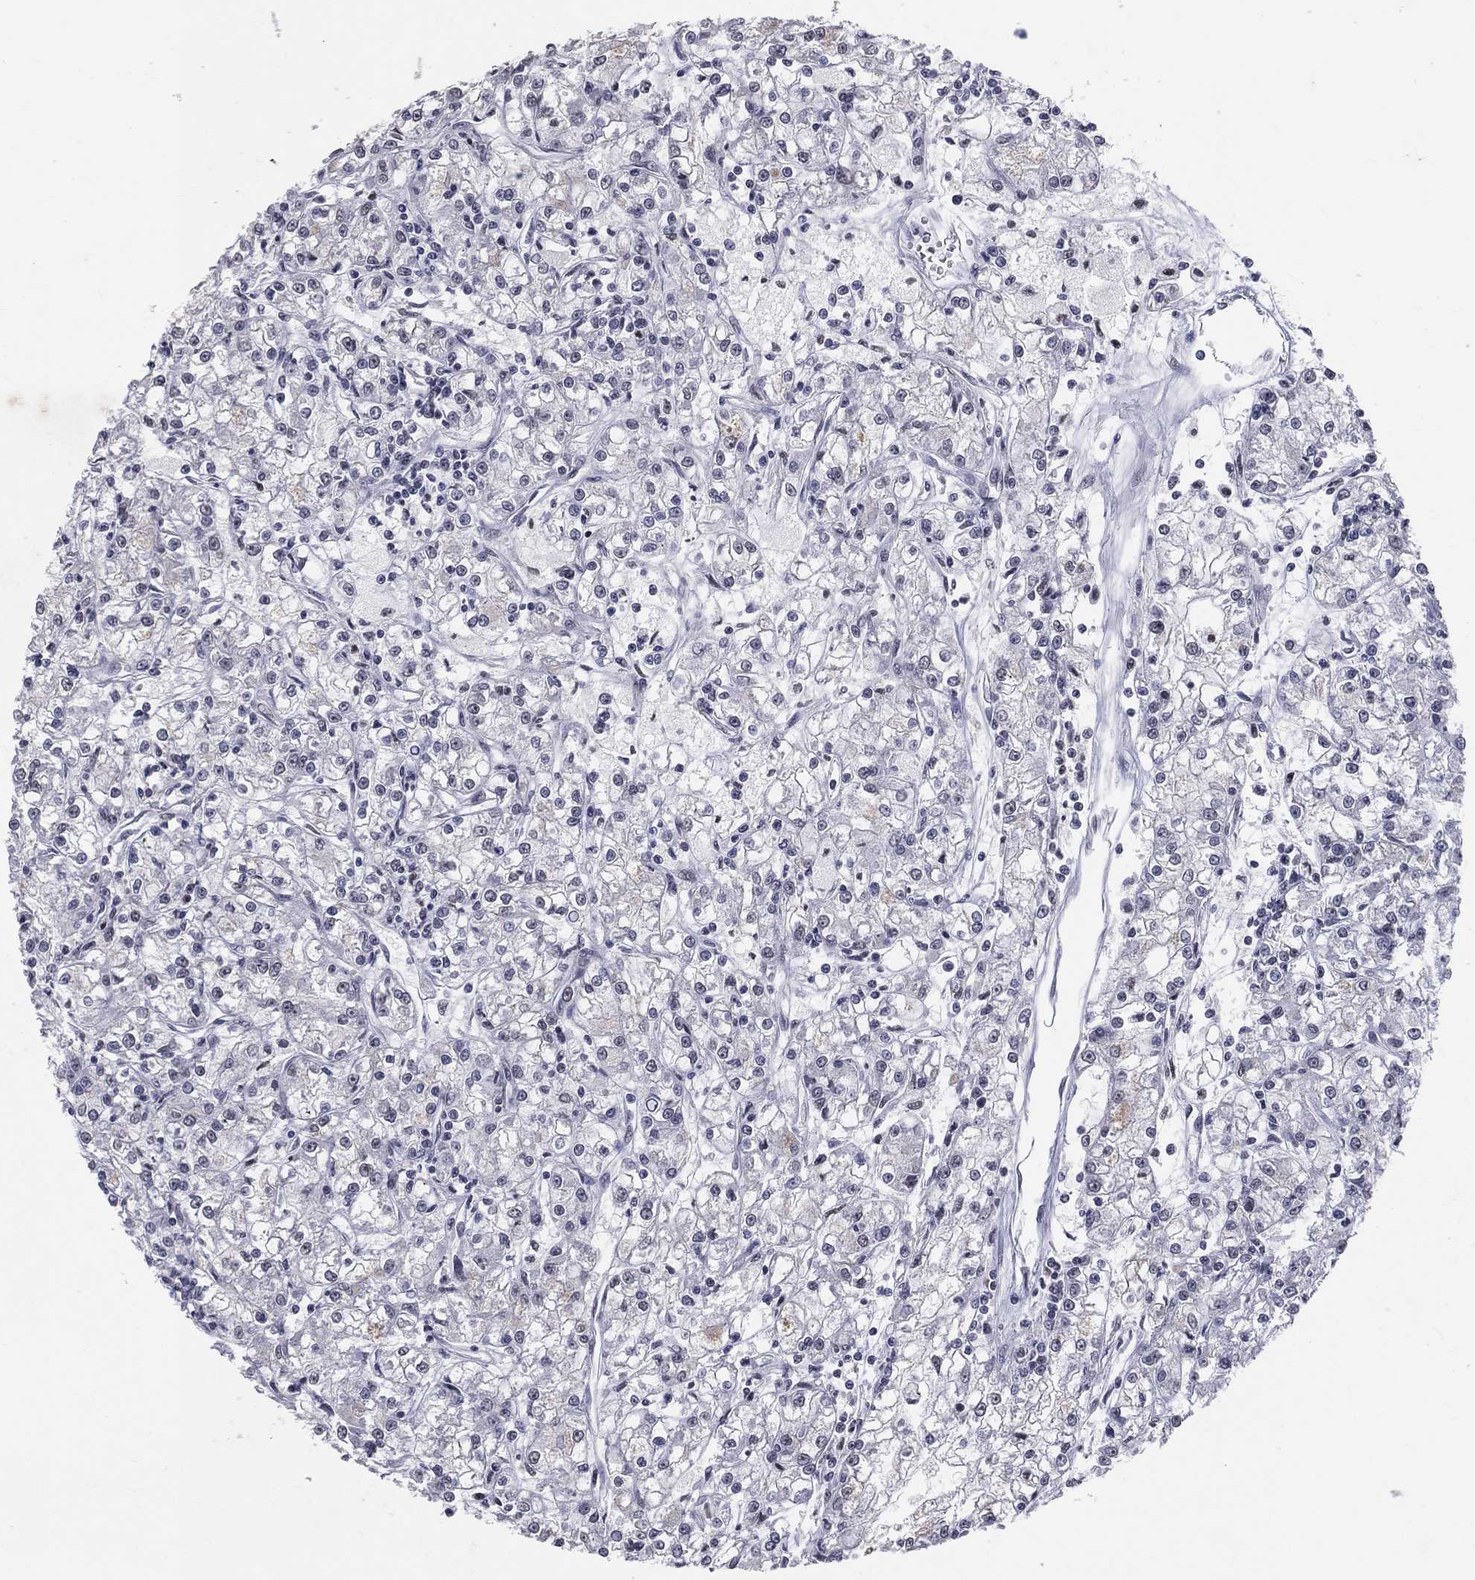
{"staining": {"intensity": "negative", "quantity": "none", "location": "none"}, "tissue": "renal cancer", "cell_type": "Tumor cells", "image_type": "cancer", "snomed": [{"axis": "morphology", "description": "Adenocarcinoma, NOS"}, {"axis": "topography", "description": "Kidney"}], "caption": "There is no significant positivity in tumor cells of renal cancer.", "gene": "CDK7", "patient": {"sex": "female", "age": 59}}